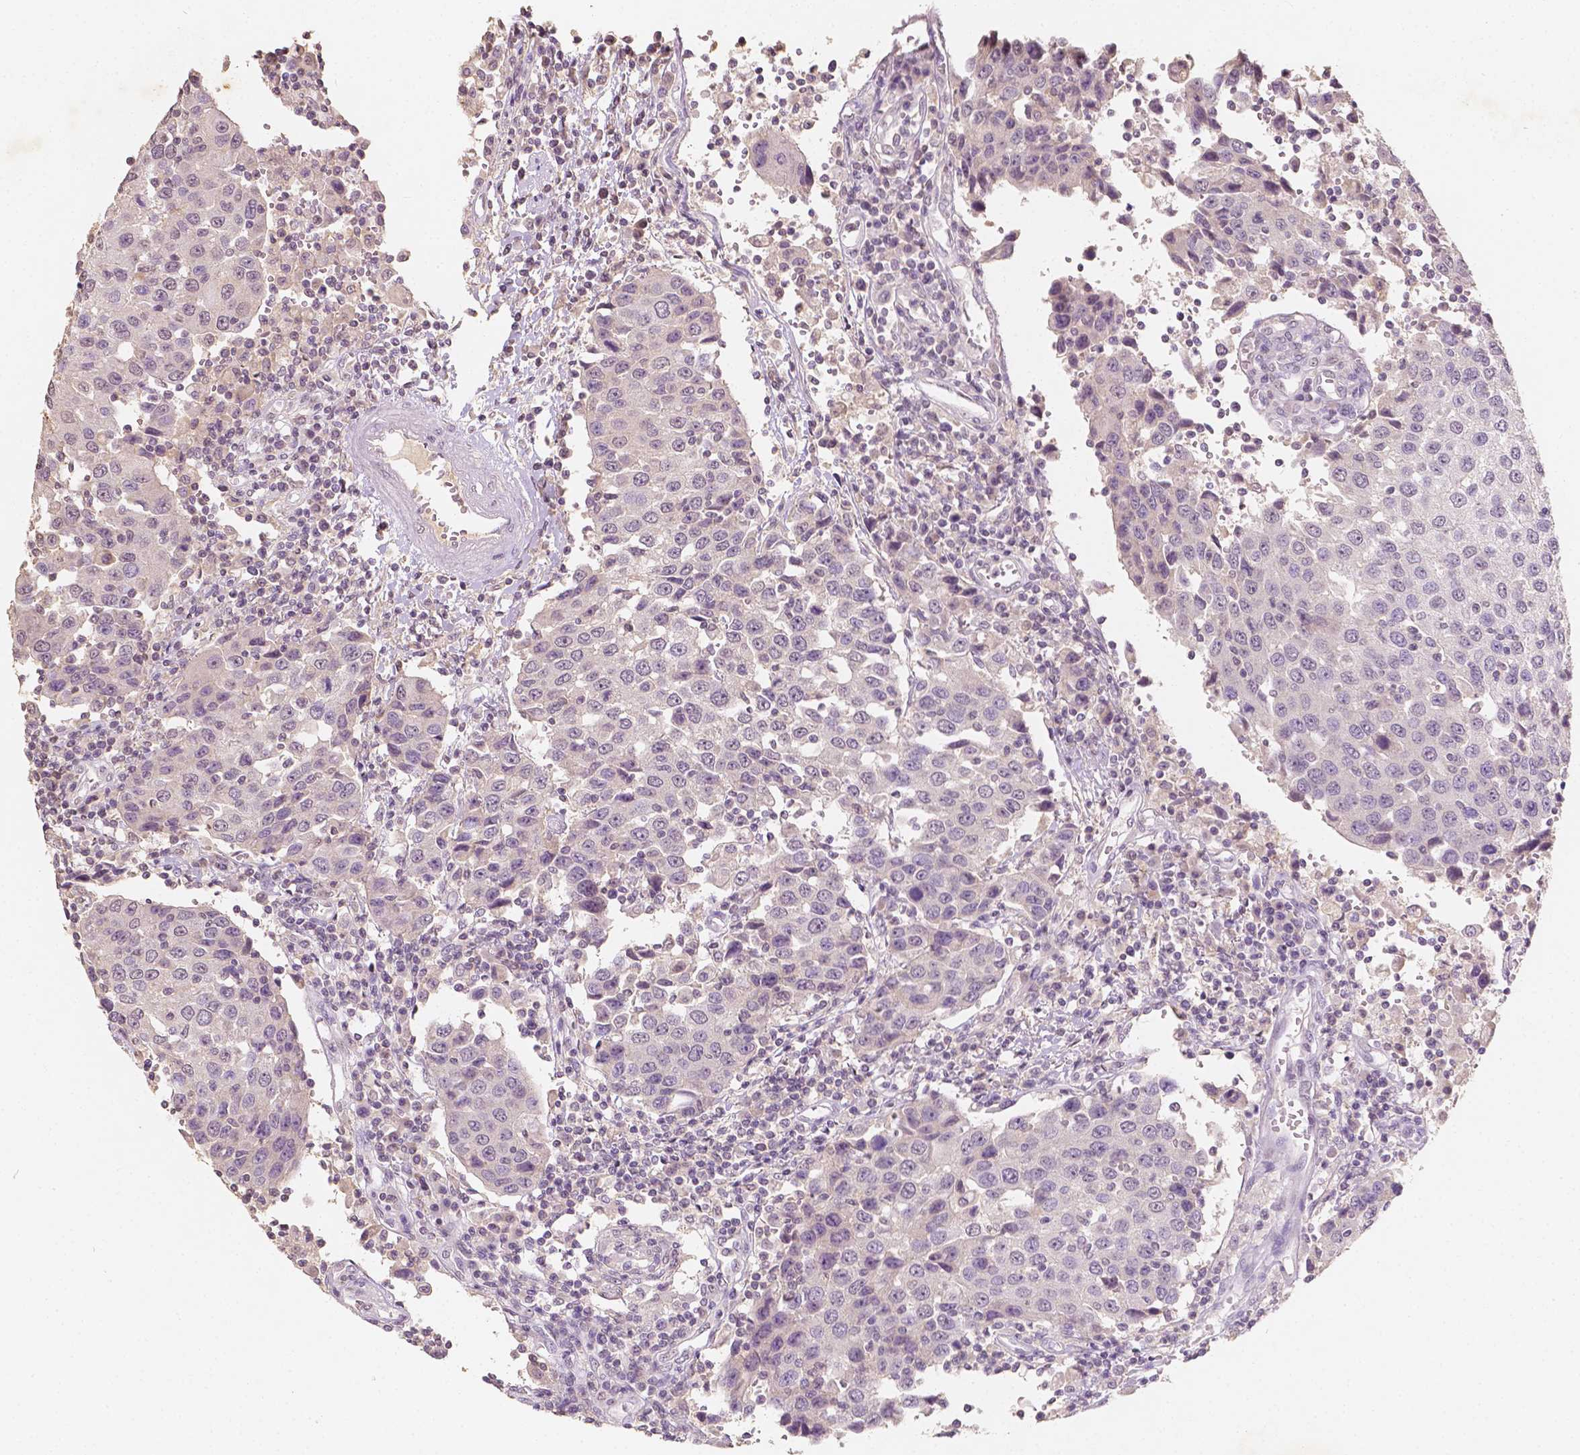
{"staining": {"intensity": "weak", "quantity": "<25%", "location": "nuclear"}, "tissue": "urothelial cancer", "cell_type": "Tumor cells", "image_type": "cancer", "snomed": [{"axis": "morphology", "description": "Urothelial carcinoma, High grade"}, {"axis": "topography", "description": "Urinary bladder"}], "caption": "Micrograph shows no significant protein staining in tumor cells of high-grade urothelial carcinoma. Nuclei are stained in blue.", "gene": "SOX15", "patient": {"sex": "female", "age": 85}}